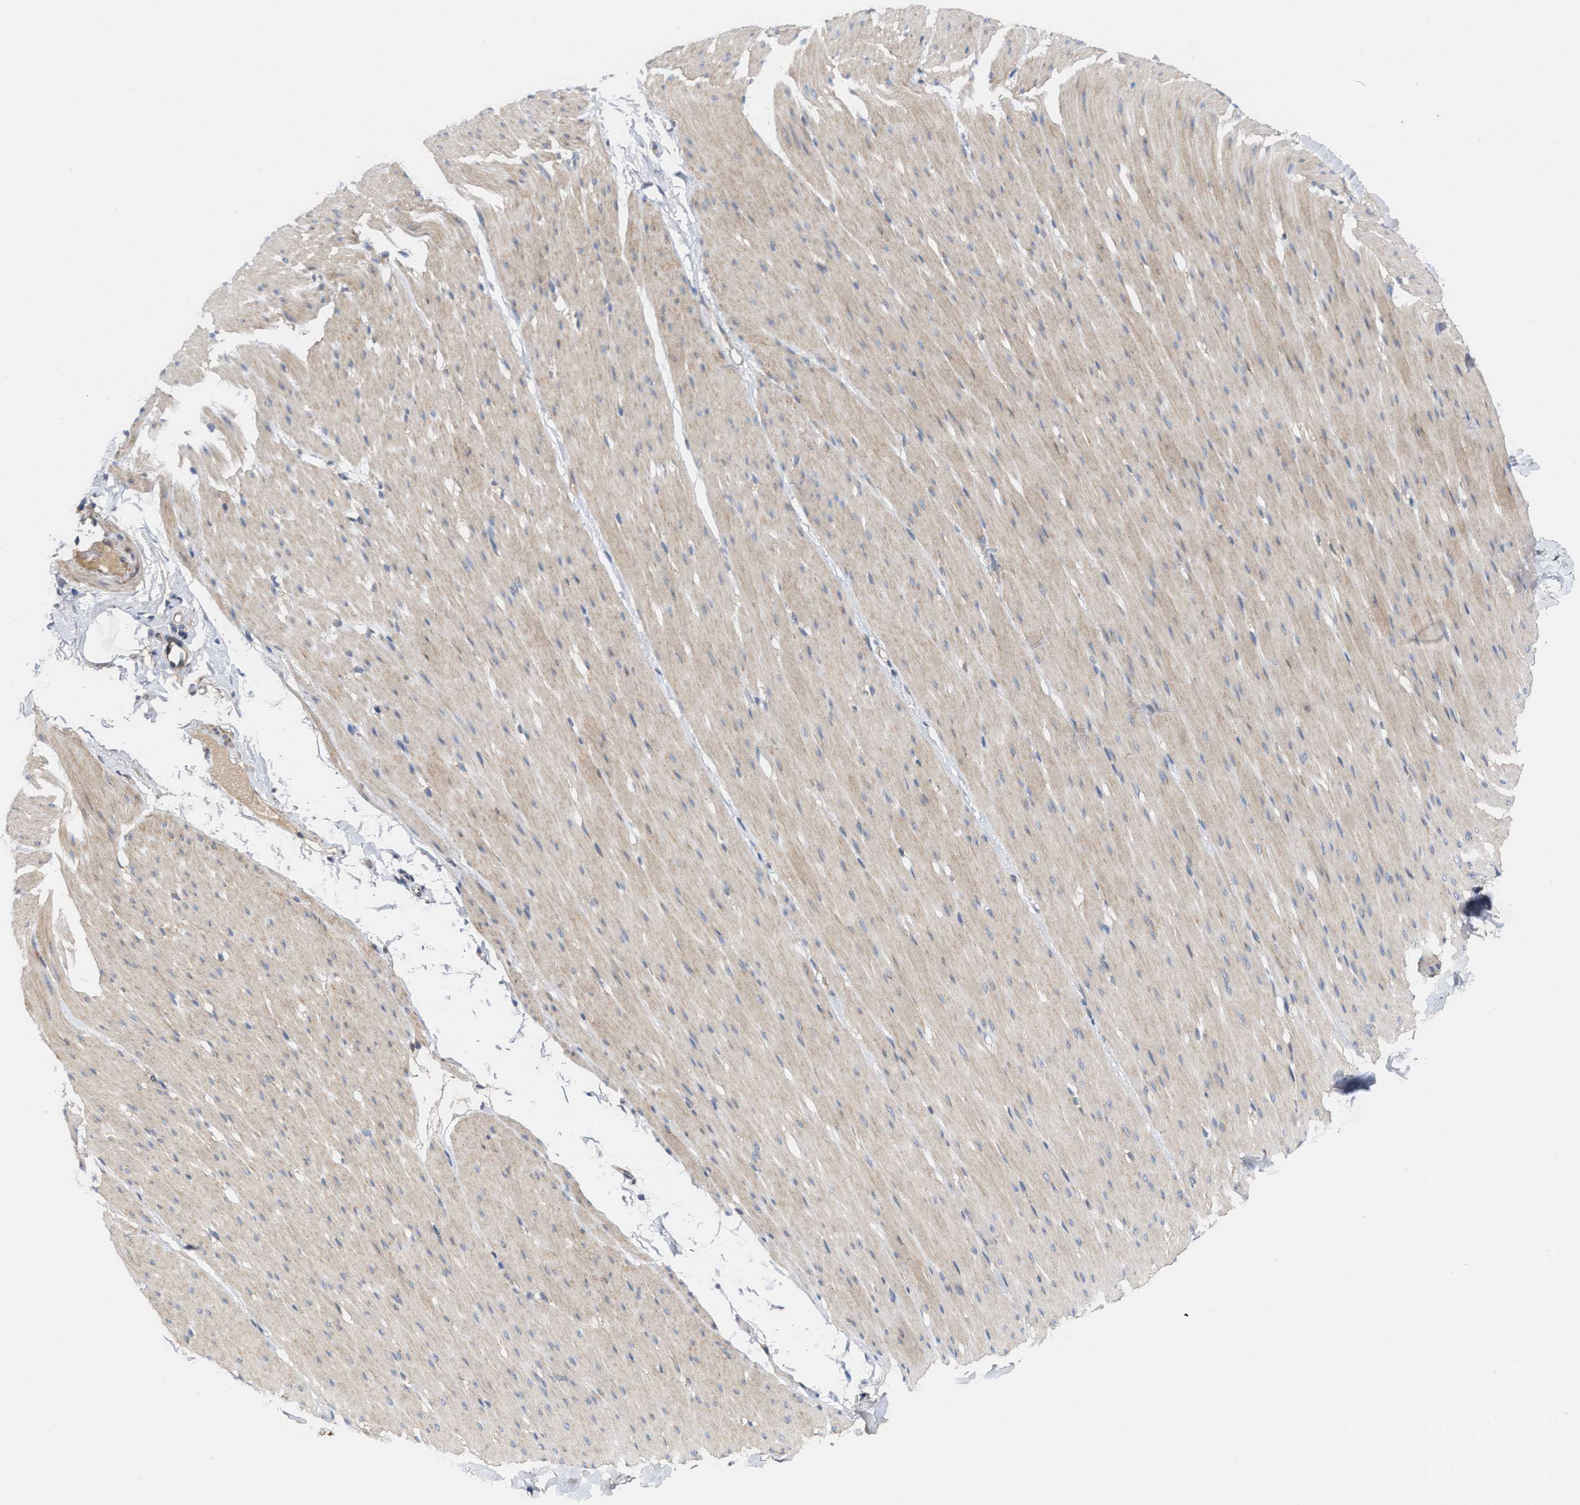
{"staining": {"intensity": "weak", "quantity": "<25%", "location": "cytoplasmic/membranous"}, "tissue": "smooth muscle", "cell_type": "Smooth muscle cells", "image_type": "normal", "snomed": [{"axis": "morphology", "description": "Normal tissue, NOS"}, {"axis": "topography", "description": "Smooth muscle"}, {"axis": "topography", "description": "Colon"}], "caption": "The IHC histopathology image has no significant positivity in smooth muscle cells of smooth muscle. (Immunohistochemistry (ihc), brightfield microscopy, high magnification).", "gene": "BBLN", "patient": {"sex": "male", "age": 67}}